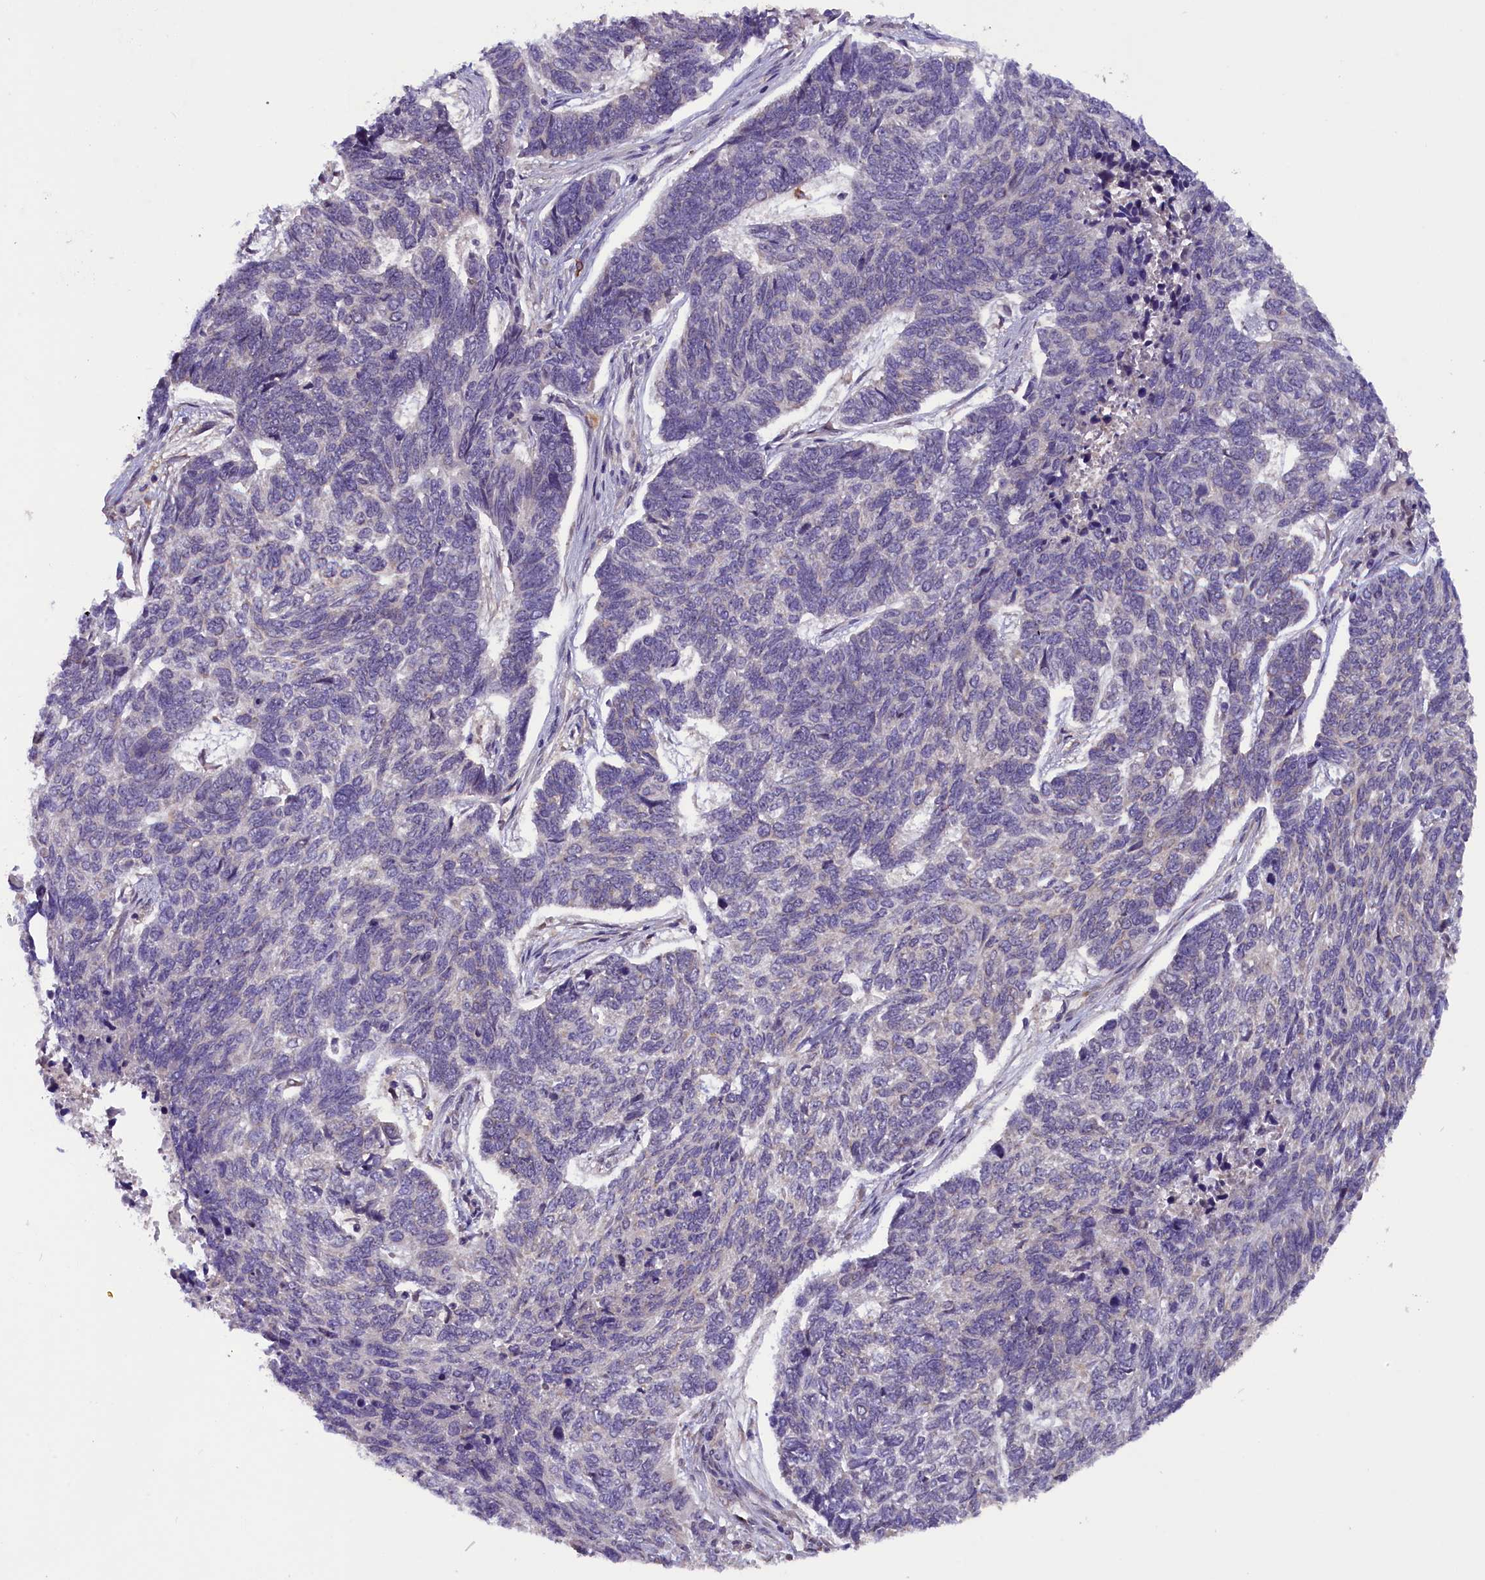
{"staining": {"intensity": "negative", "quantity": "none", "location": "none"}, "tissue": "skin cancer", "cell_type": "Tumor cells", "image_type": "cancer", "snomed": [{"axis": "morphology", "description": "Basal cell carcinoma"}, {"axis": "topography", "description": "Skin"}], "caption": "The immunohistochemistry (IHC) micrograph has no significant positivity in tumor cells of skin cancer (basal cell carcinoma) tissue. The staining is performed using DAB (3,3'-diaminobenzidine) brown chromogen with nuclei counter-stained in using hematoxylin.", "gene": "CCDC9B", "patient": {"sex": "female", "age": 65}}